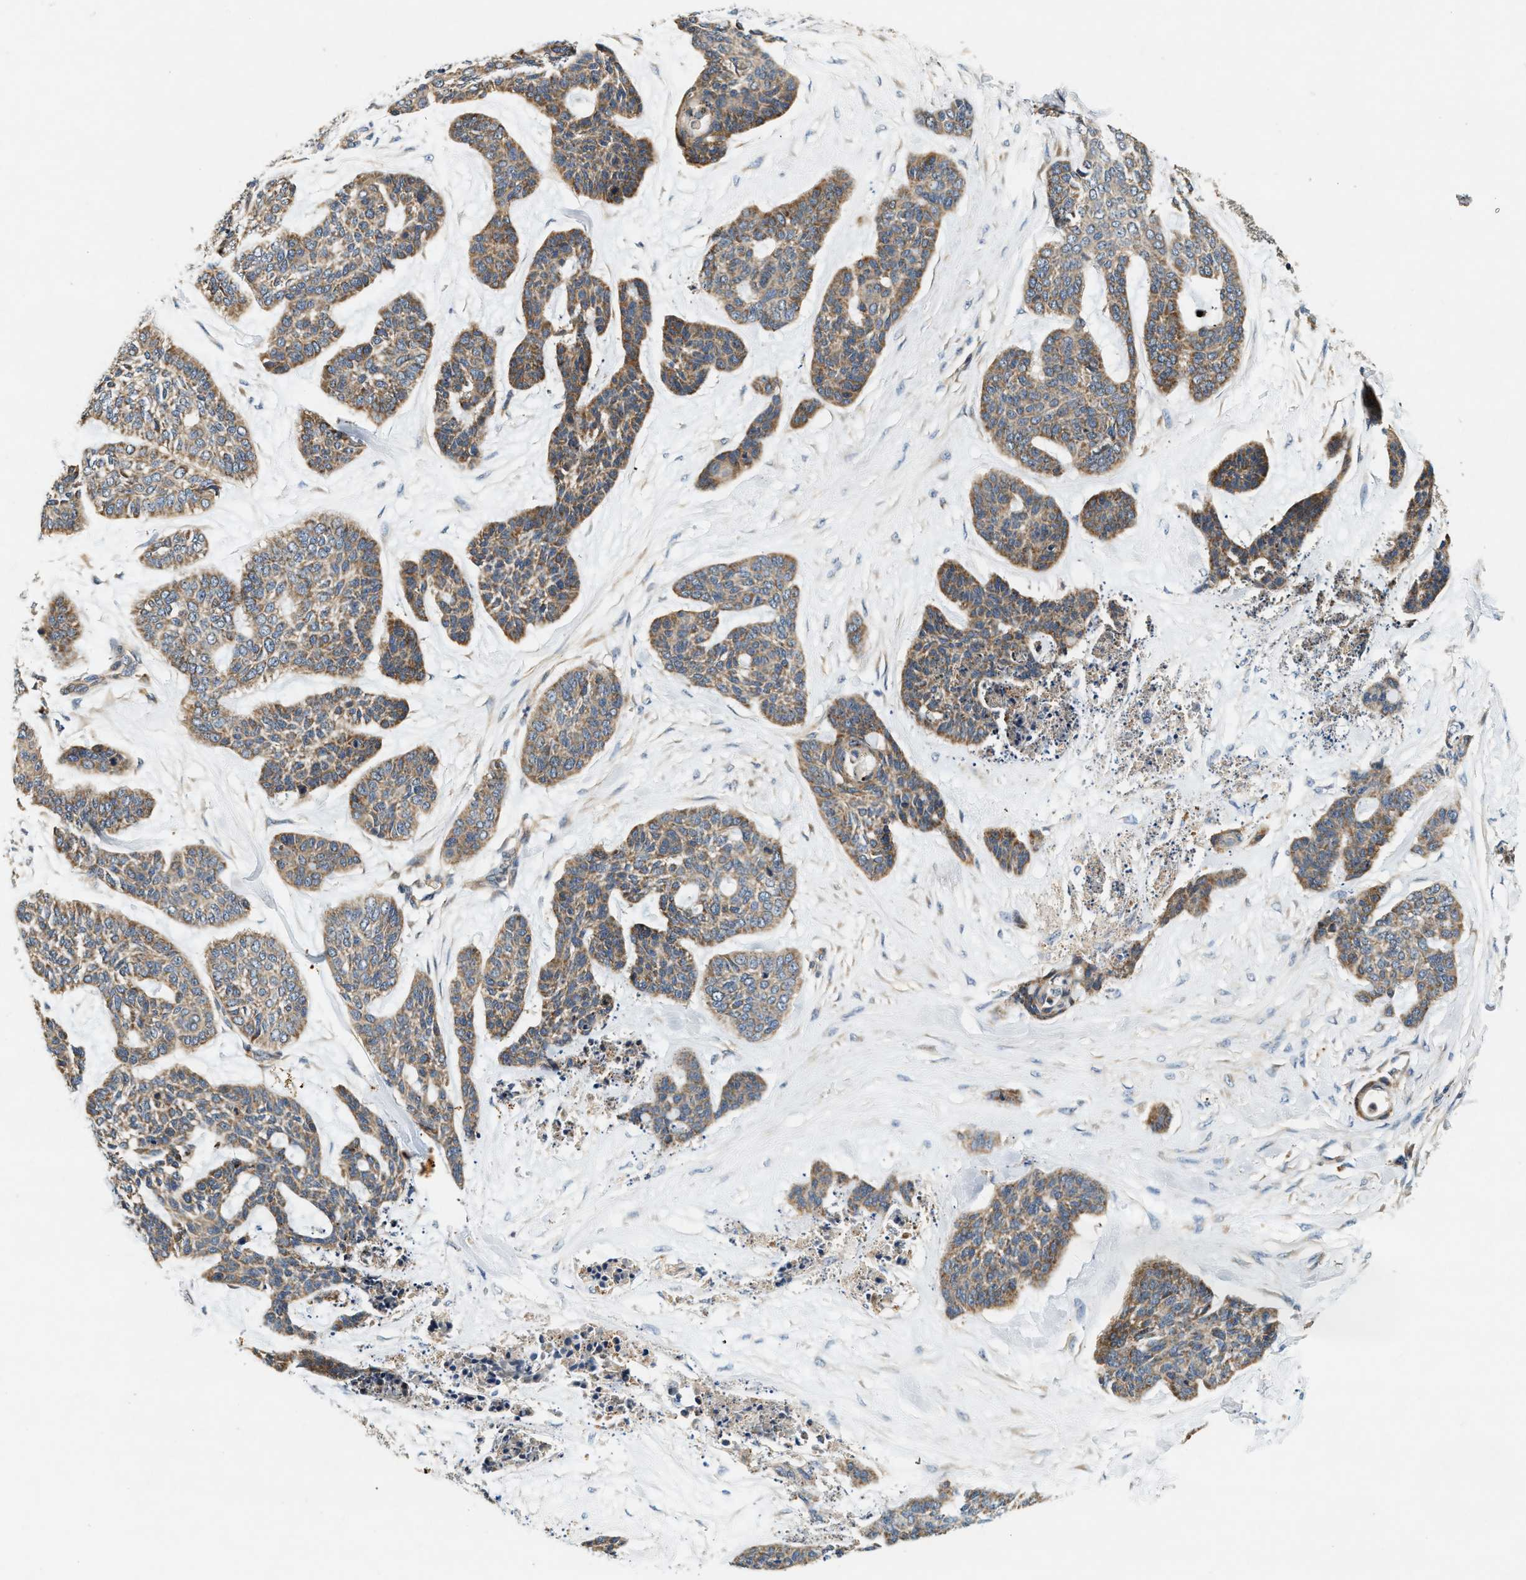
{"staining": {"intensity": "moderate", "quantity": ">75%", "location": "cytoplasmic/membranous"}, "tissue": "skin cancer", "cell_type": "Tumor cells", "image_type": "cancer", "snomed": [{"axis": "morphology", "description": "Basal cell carcinoma"}, {"axis": "topography", "description": "Skin"}], "caption": "High-magnification brightfield microscopy of skin basal cell carcinoma stained with DAB (3,3'-diaminobenzidine) (brown) and counterstained with hematoxylin (blue). tumor cells exhibit moderate cytoplasmic/membranous staining is identified in approximately>75% of cells. The staining was performed using DAB to visualize the protein expression in brown, while the nuclei were stained in blue with hematoxylin (Magnification: 20x).", "gene": "DUSP10", "patient": {"sex": "female", "age": 64}}